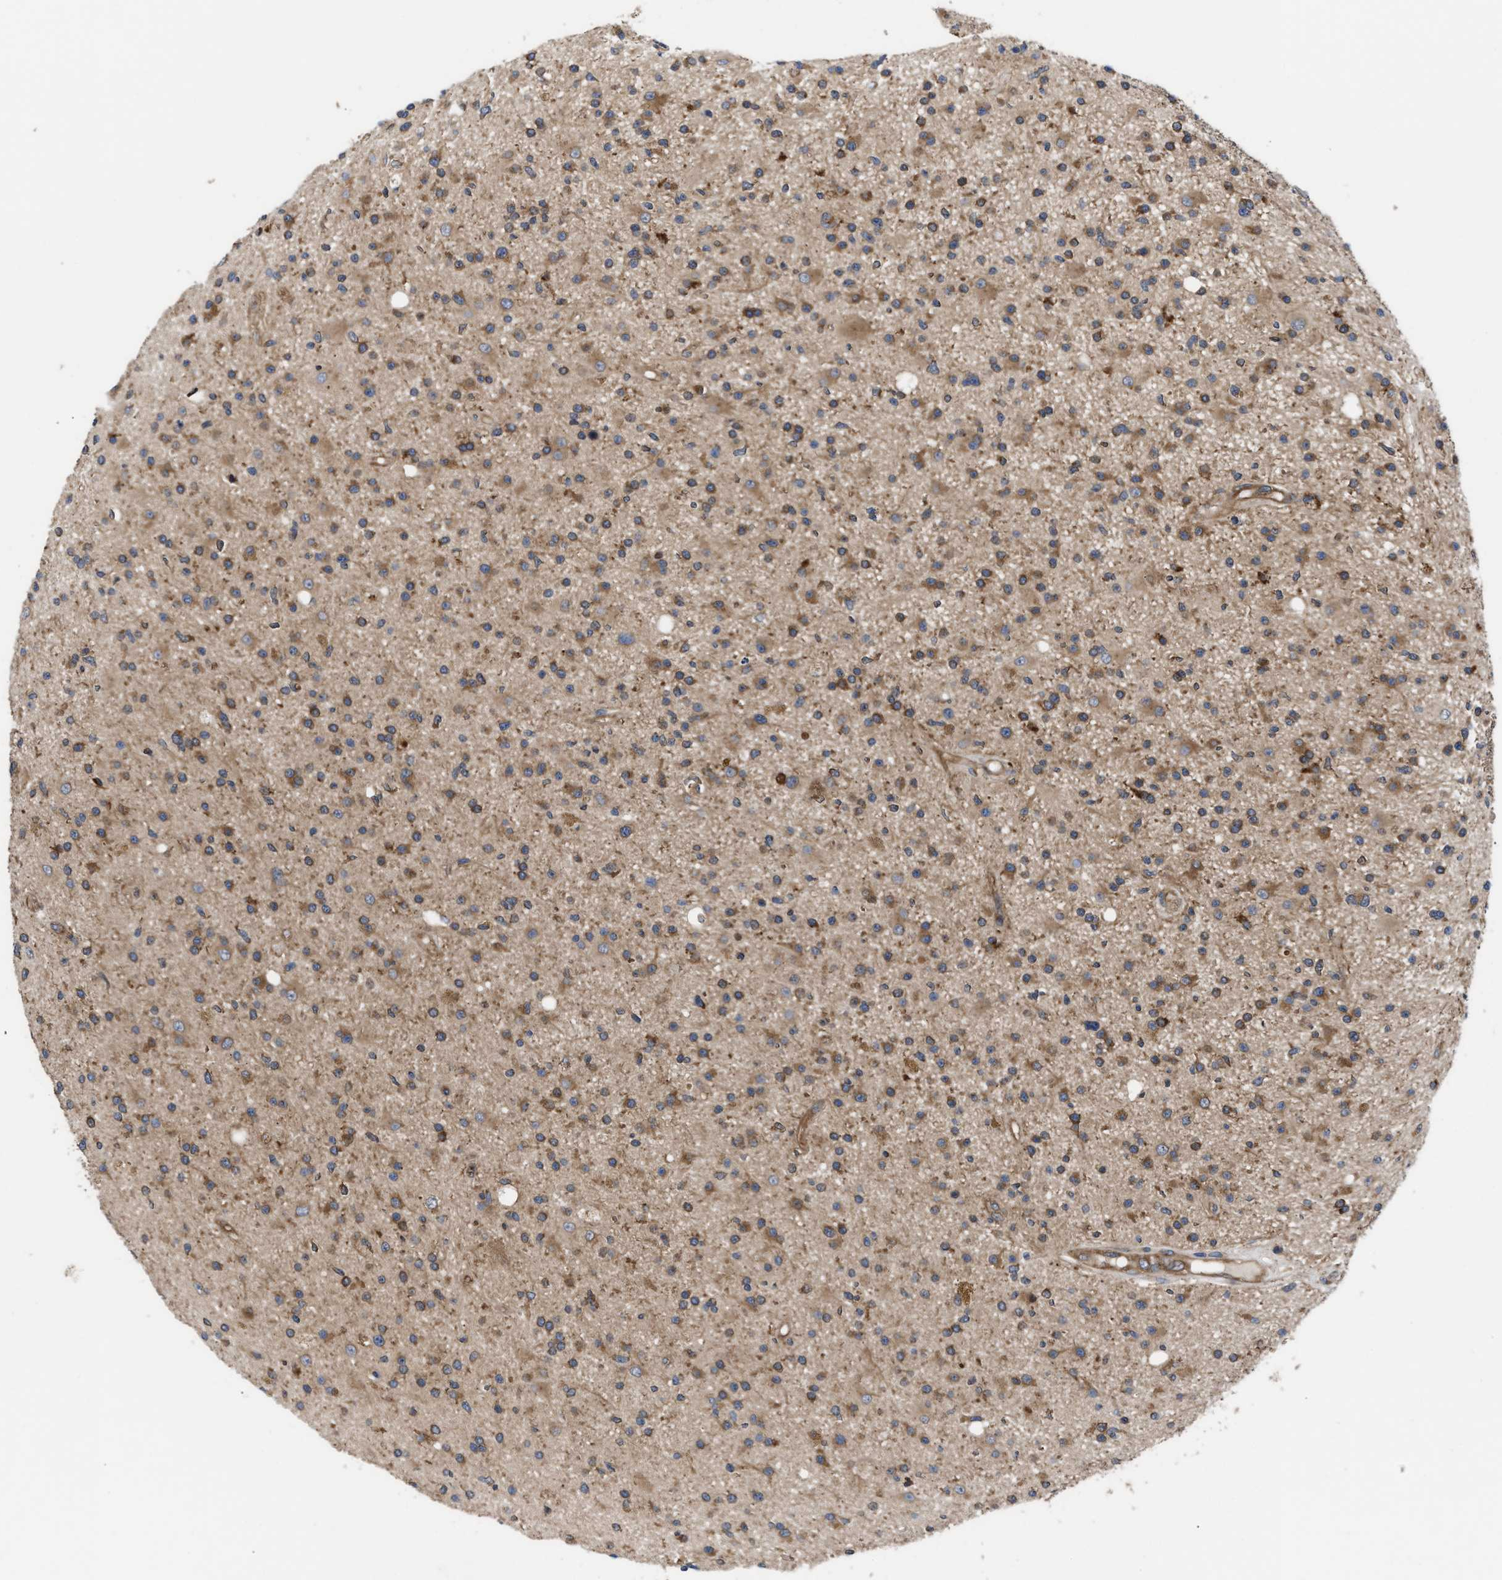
{"staining": {"intensity": "moderate", "quantity": ">75%", "location": "cytoplasmic/membranous"}, "tissue": "glioma", "cell_type": "Tumor cells", "image_type": "cancer", "snomed": [{"axis": "morphology", "description": "Glioma, malignant, High grade"}, {"axis": "topography", "description": "Brain"}], "caption": "Human malignant glioma (high-grade) stained for a protein (brown) exhibits moderate cytoplasmic/membranous positive staining in about >75% of tumor cells.", "gene": "LAPTM4B", "patient": {"sex": "male", "age": 33}}